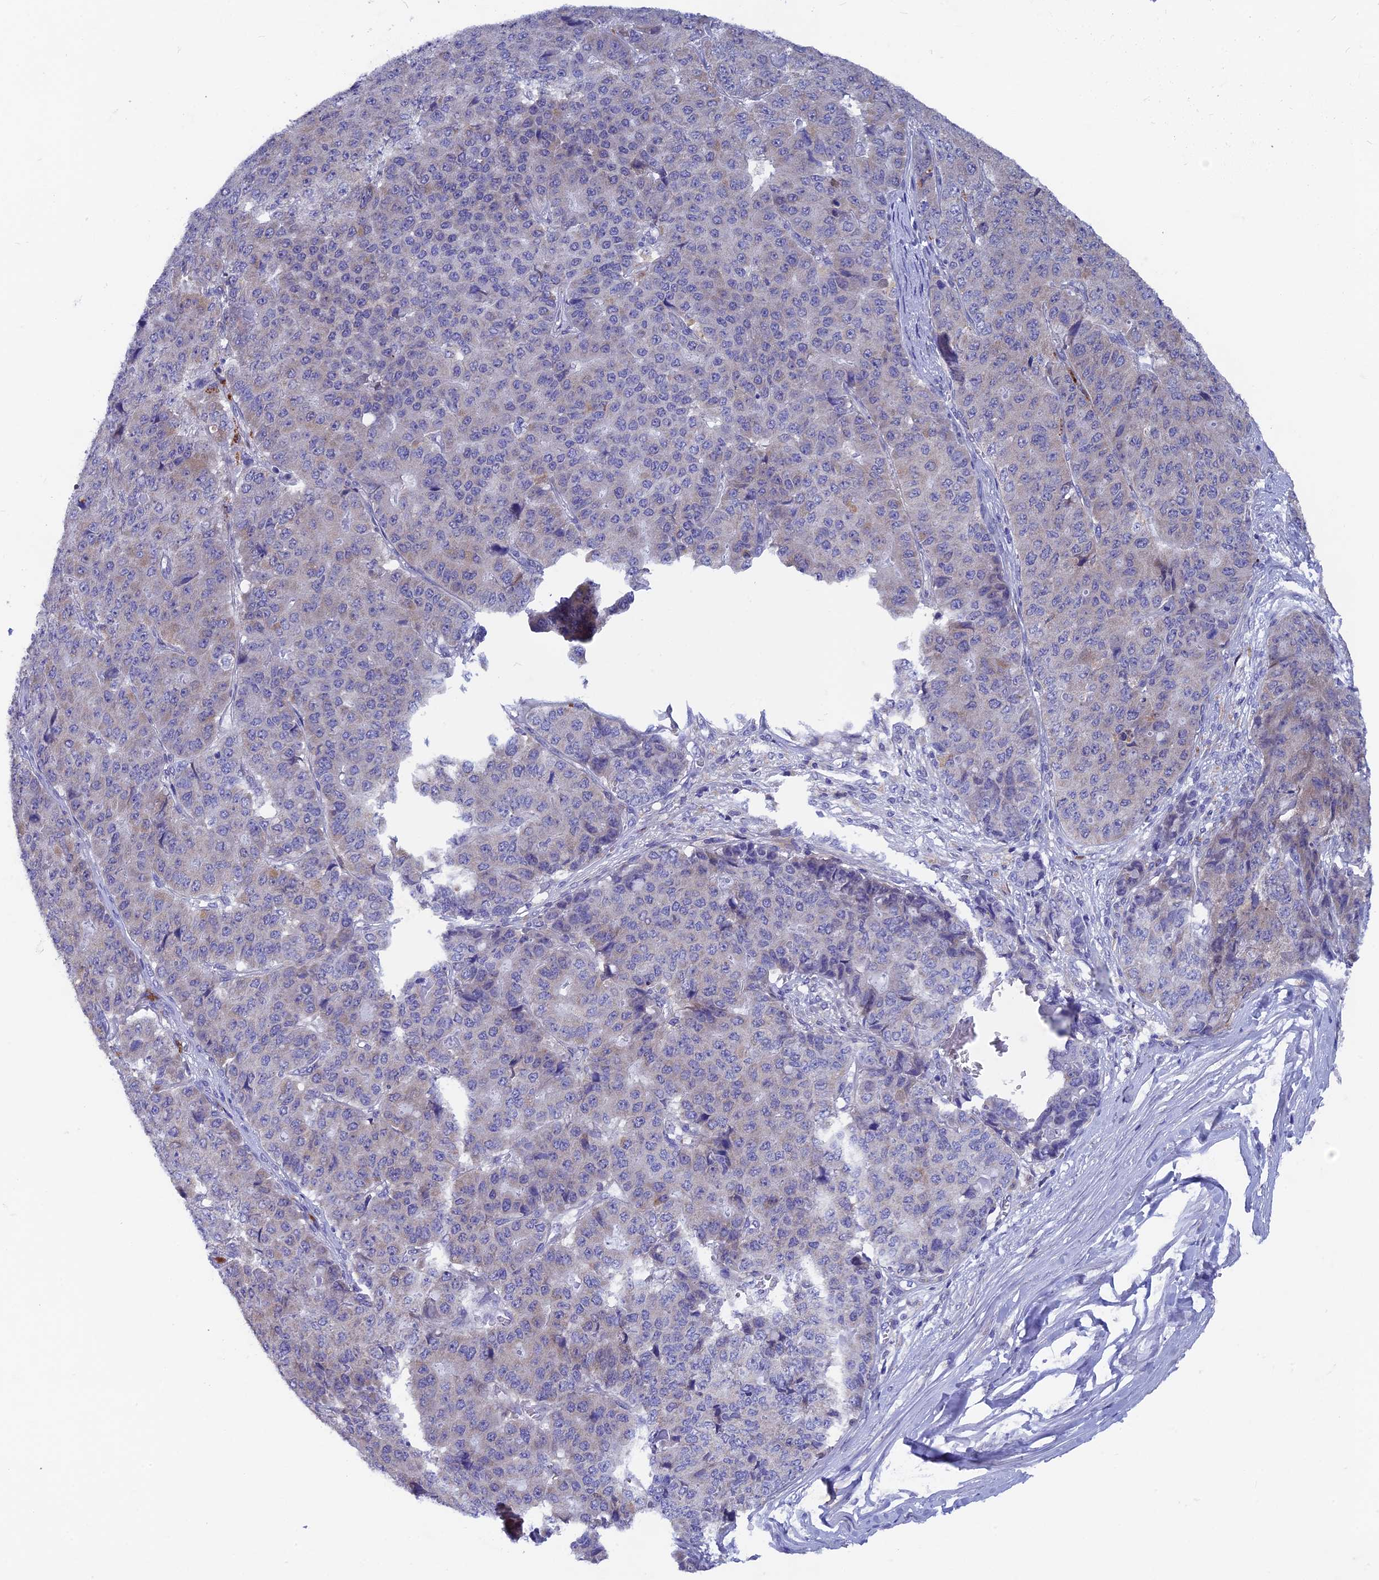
{"staining": {"intensity": "weak", "quantity": "<25%", "location": "cytoplasmic/membranous"}, "tissue": "pancreatic cancer", "cell_type": "Tumor cells", "image_type": "cancer", "snomed": [{"axis": "morphology", "description": "Adenocarcinoma, NOS"}, {"axis": "topography", "description": "Pancreas"}], "caption": "Adenocarcinoma (pancreatic) was stained to show a protein in brown. There is no significant expression in tumor cells.", "gene": "AK4", "patient": {"sex": "male", "age": 50}}